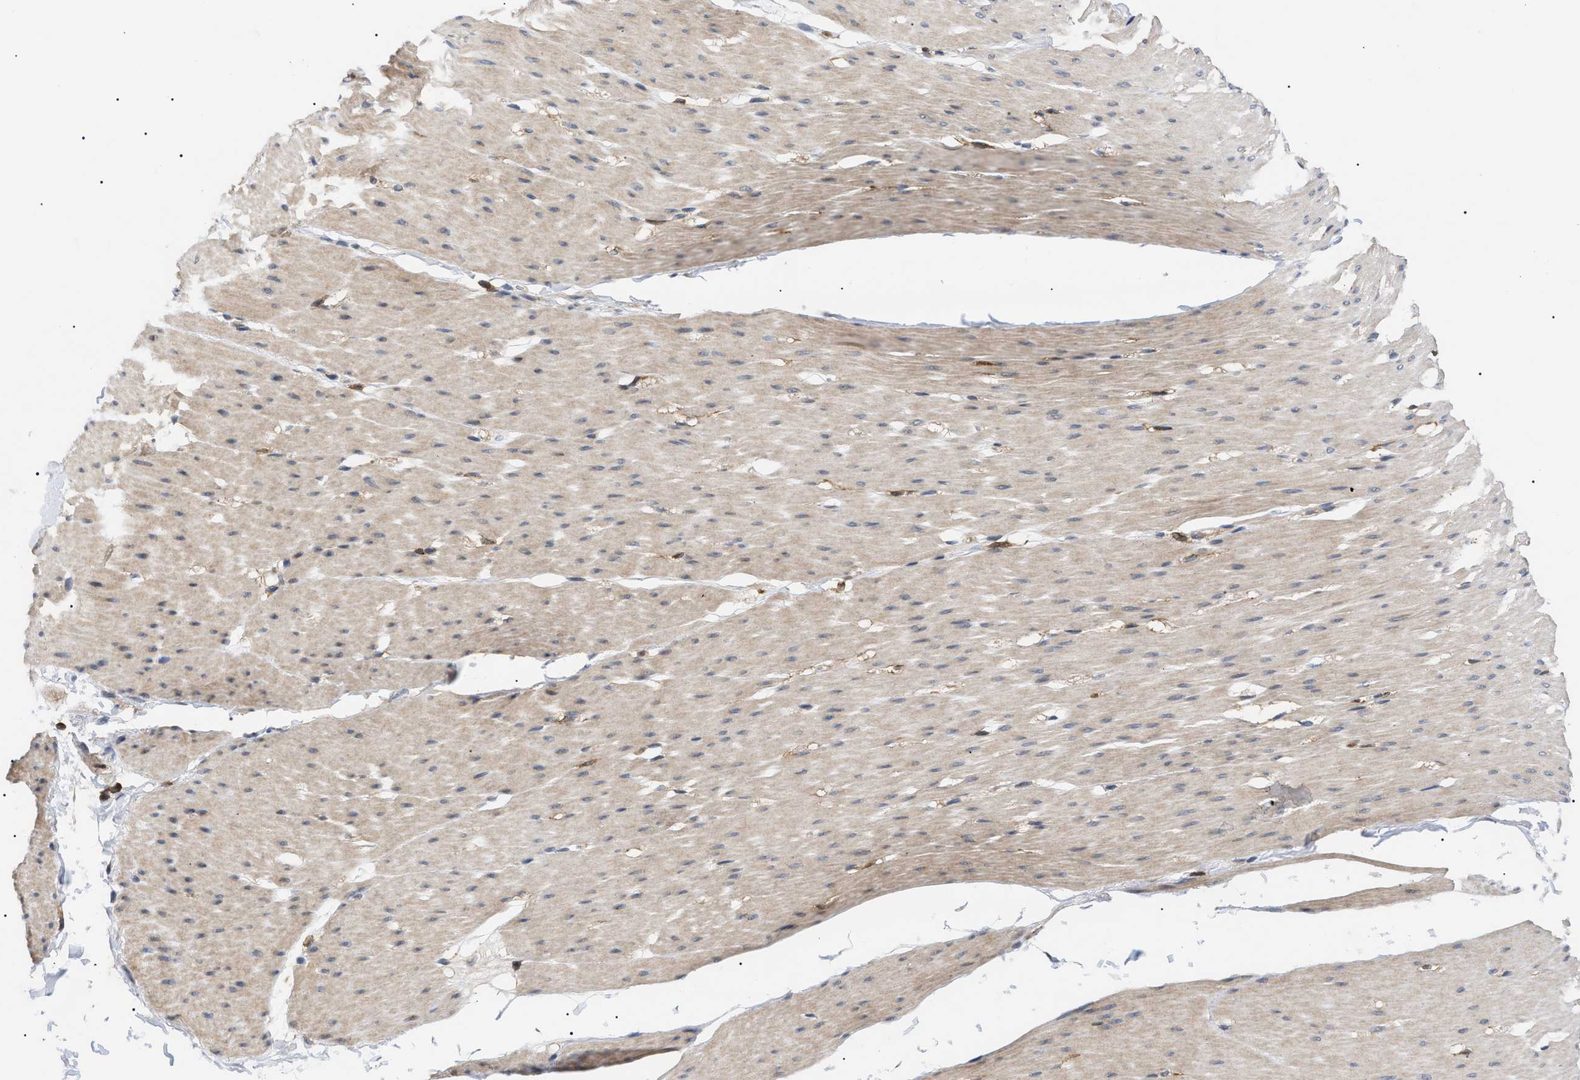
{"staining": {"intensity": "weak", "quantity": ">75%", "location": "cytoplasmic/membranous"}, "tissue": "smooth muscle", "cell_type": "Smooth muscle cells", "image_type": "normal", "snomed": [{"axis": "morphology", "description": "Normal tissue, NOS"}, {"axis": "topography", "description": "Smooth muscle"}, {"axis": "topography", "description": "Colon"}], "caption": "Immunohistochemistry (IHC) photomicrograph of benign smooth muscle stained for a protein (brown), which demonstrates low levels of weak cytoplasmic/membranous positivity in approximately >75% of smooth muscle cells.", "gene": "CD300A", "patient": {"sex": "male", "age": 67}}